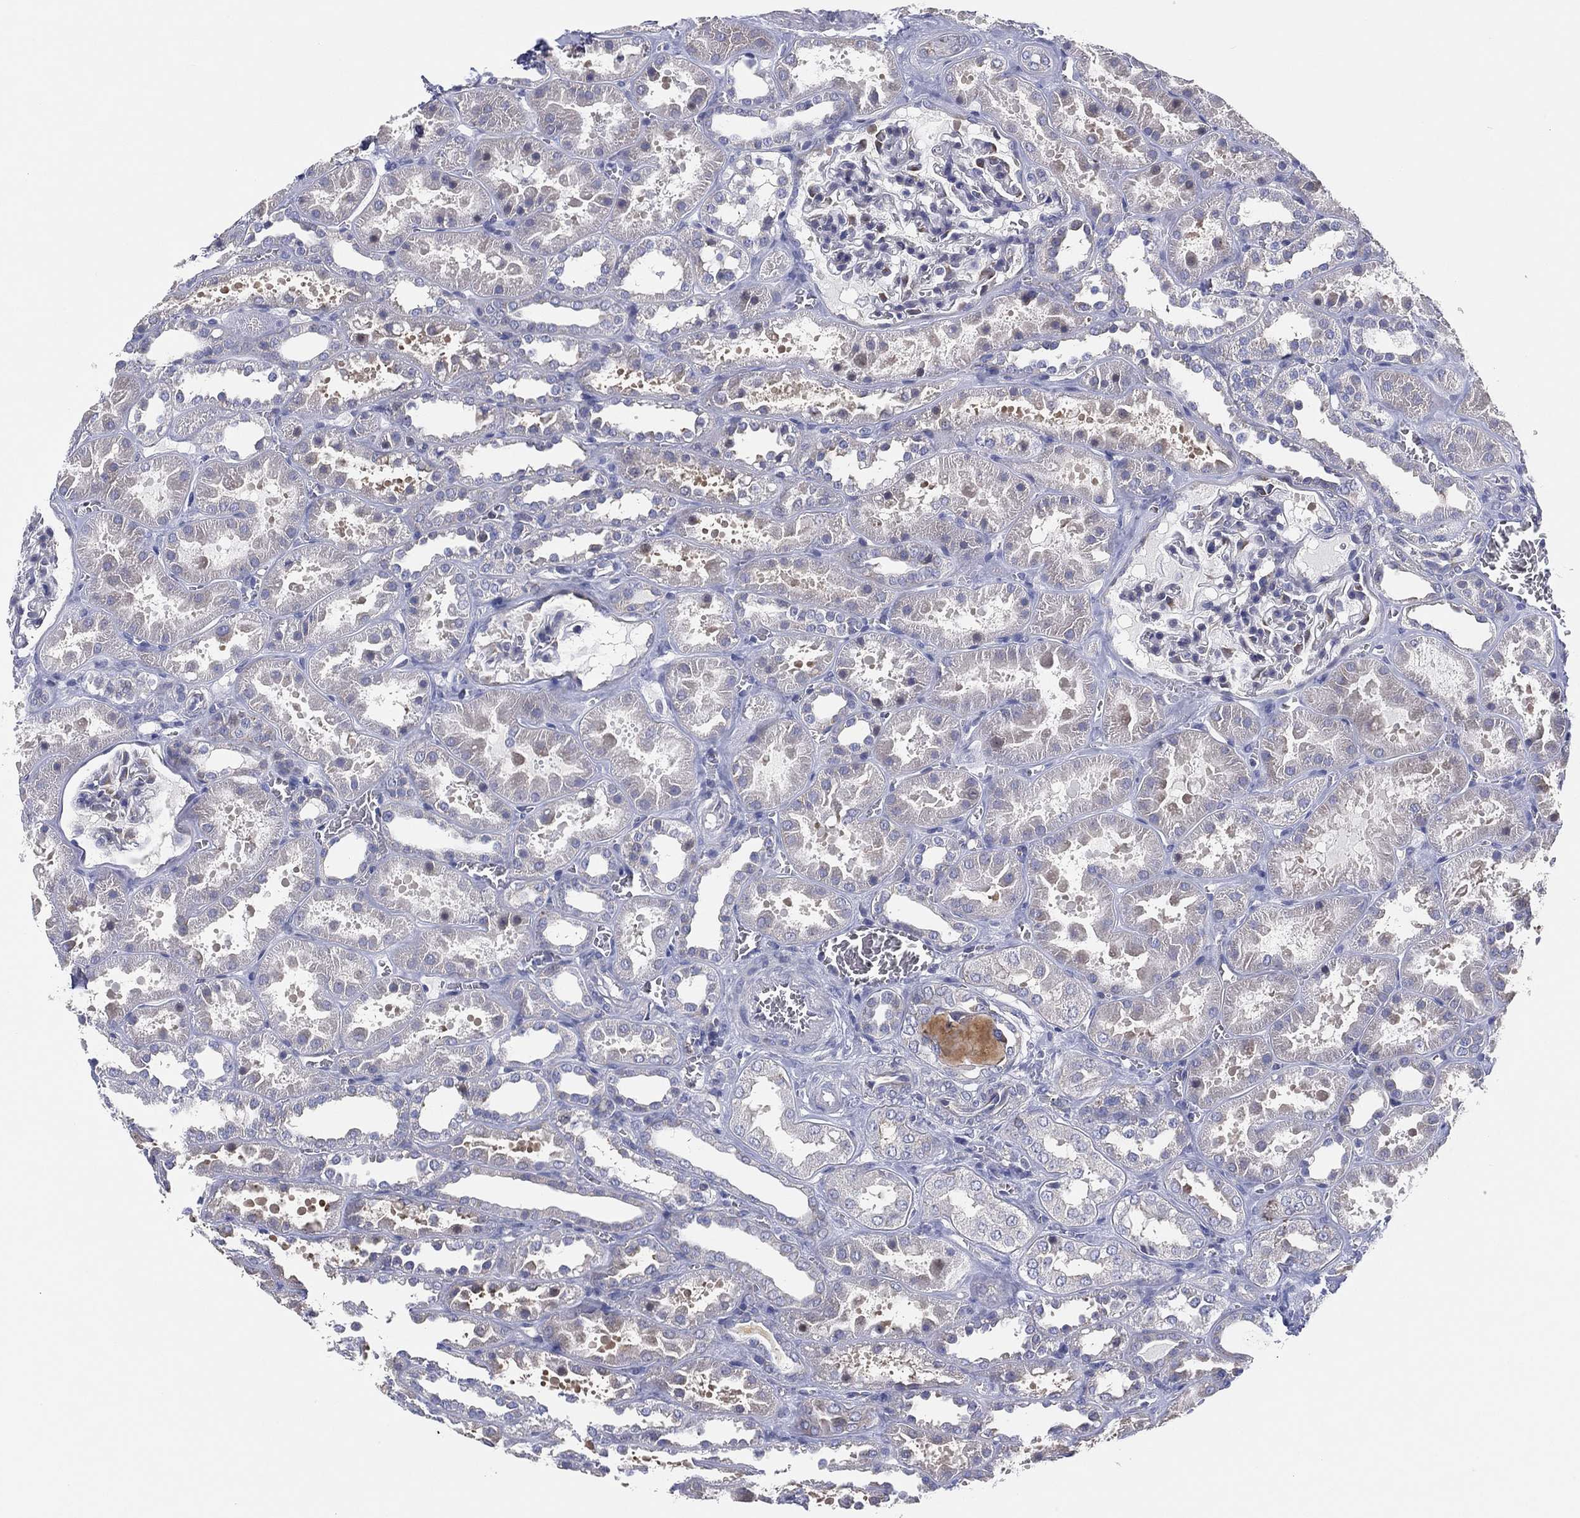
{"staining": {"intensity": "negative", "quantity": "none", "location": "none"}, "tissue": "kidney", "cell_type": "Cells in glomeruli", "image_type": "normal", "snomed": [{"axis": "morphology", "description": "Normal tissue, NOS"}, {"axis": "topography", "description": "Kidney"}], "caption": "A high-resolution photomicrograph shows immunohistochemistry (IHC) staining of benign kidney, which demonstrates no significant staining in cells in glomeruli.", "gene": "HEATR4", "patient": {"sex": "female", "age": 41}}